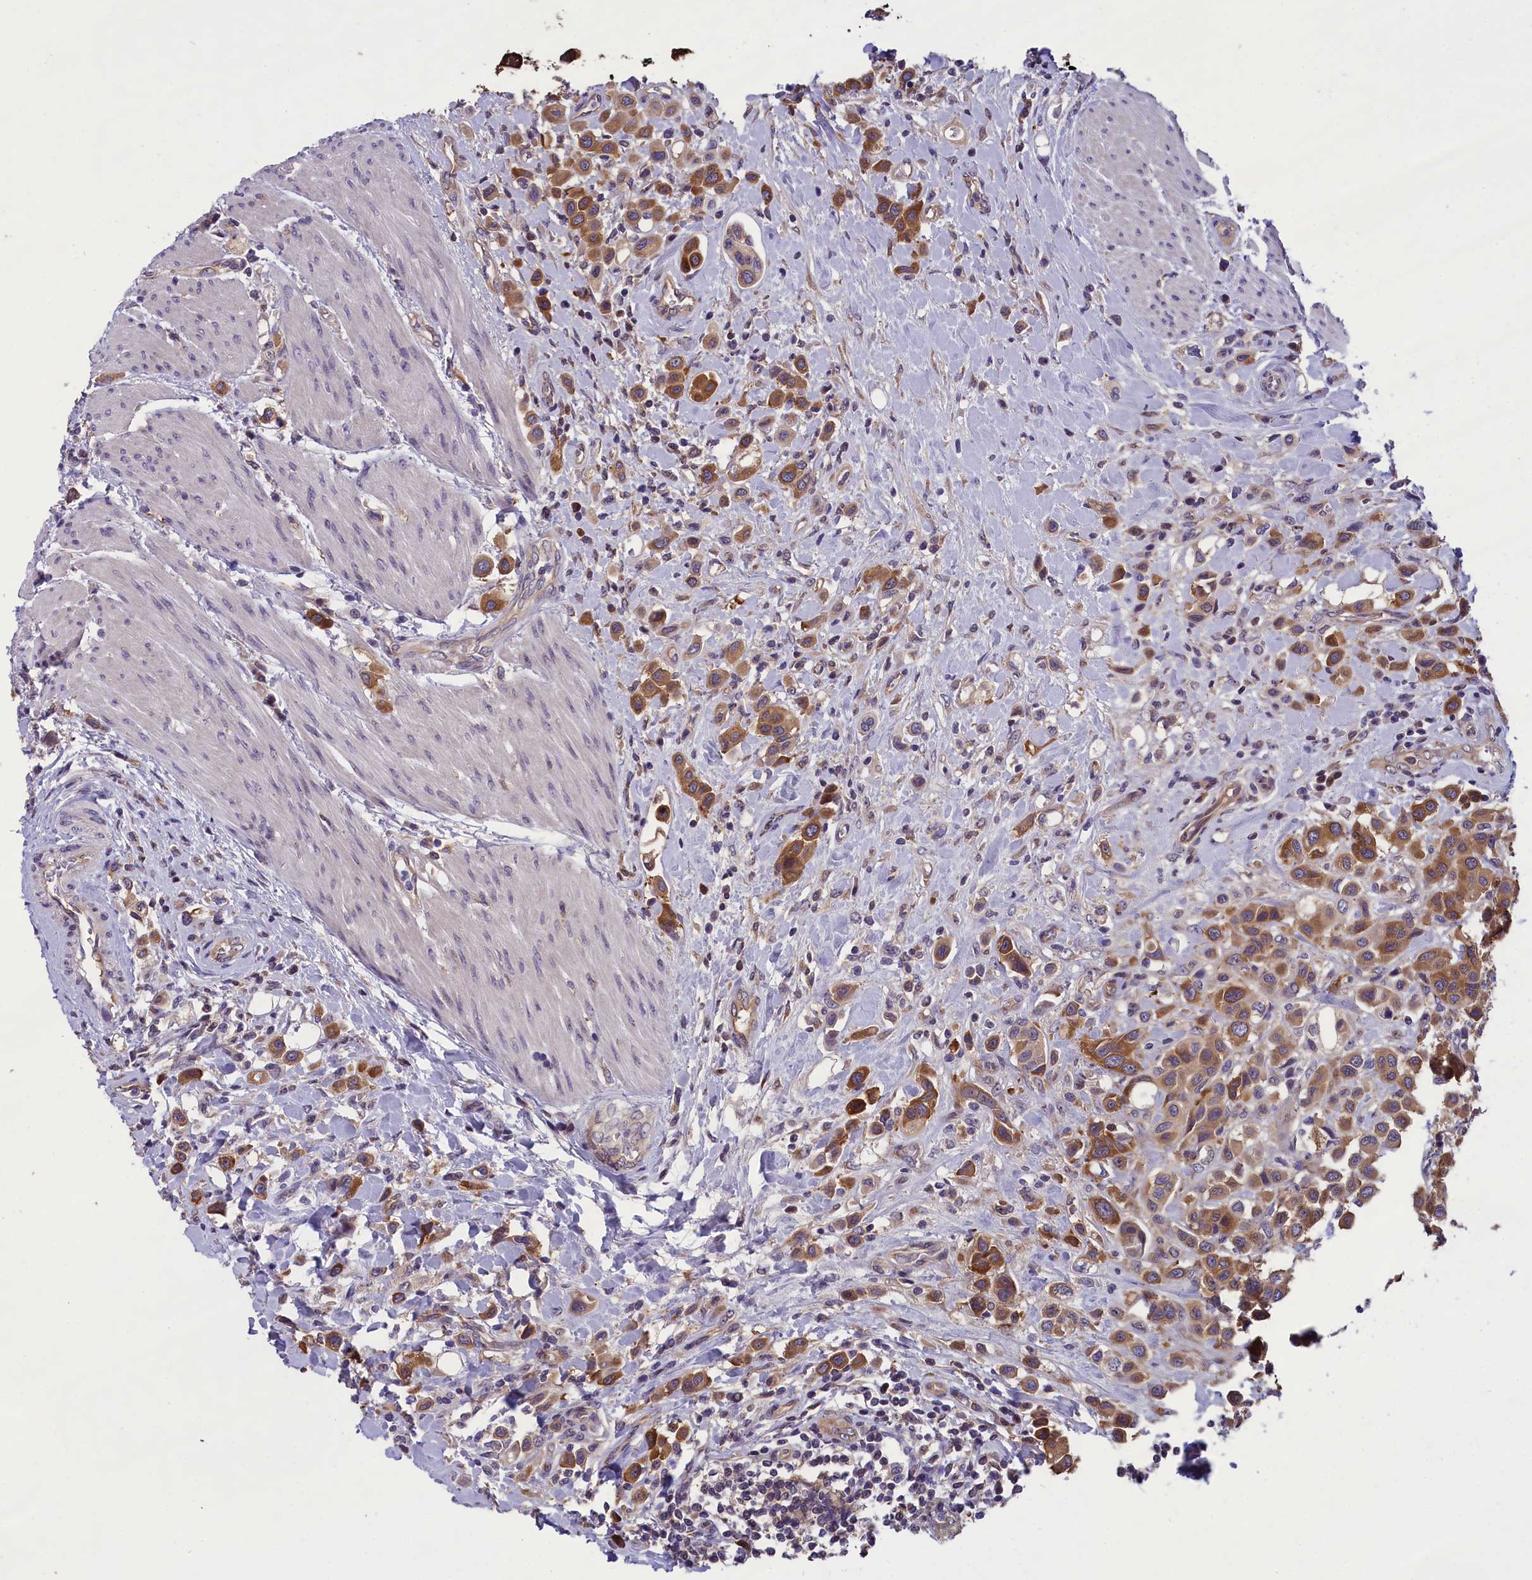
{"staining": {"intensity": "moderate", "quantity": ">75%", "location": "cytoplasmic/membranous"}, "tissue": "urothelial cancer", "cell_type": "Tumor cells", "image_type": "cancer", "snomed": [{"axis": "morphology", "description": "Urothelial carcinoma, High grade"}, {"axis": "topography", "description": "Urinary bladder"}], "caption": "Urothelial carcinoma (high-grade) stained with DAB (3,3'-diaminobenzidine) IHC shows medium levels of moderate cytoplasmic/membranous staining in approximately >75% of tumor cells. The protein of interest is stained brown, and the nuclei are stained in blue (DAB IHC with brightfield microscopy, high magnification).", "gene": "ABCC8", "patient": {"sex": "male", "age": 50}}